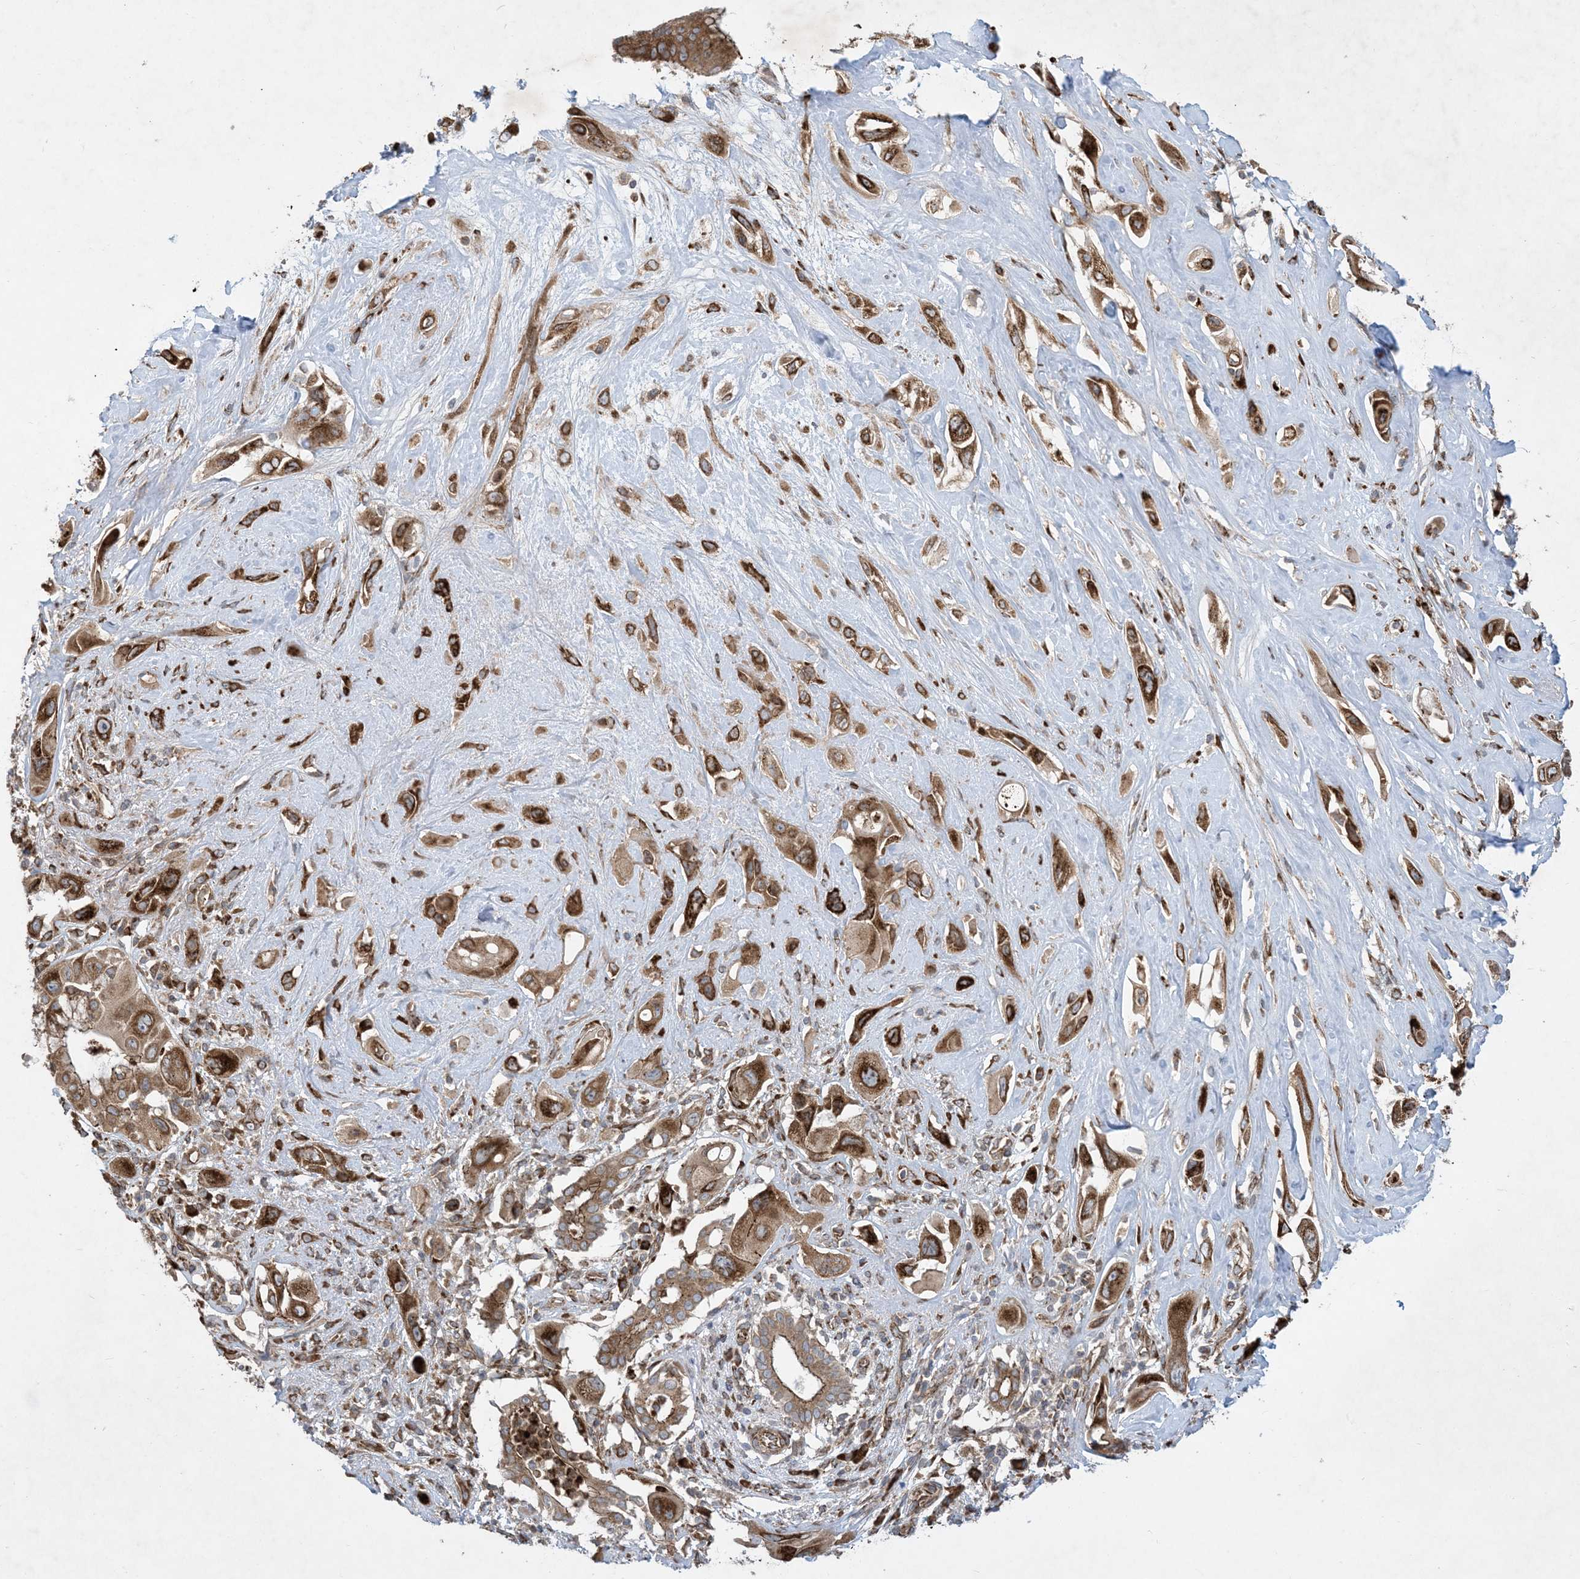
{"staining": {"intensity": "moderate", "quantity": ">75%", "location": "cytoplasmic/membranous"}, "tissue": "pancreatic cancer", "cell_type": "Tumor cells", "image_type": "cancer", "snomed": [{"axis": "morphology", "description": "Adenocarcinoma, NOS"}, {"axis": "topography", "description": "Pancreas"}], "caption": "Pancreatic cancer (adenocarcinoma) stained with a protein marker exhibits moderate staining in tumor cells.", "gene": "OTOP1", "patient": {"sex": "male", "age": 68}}